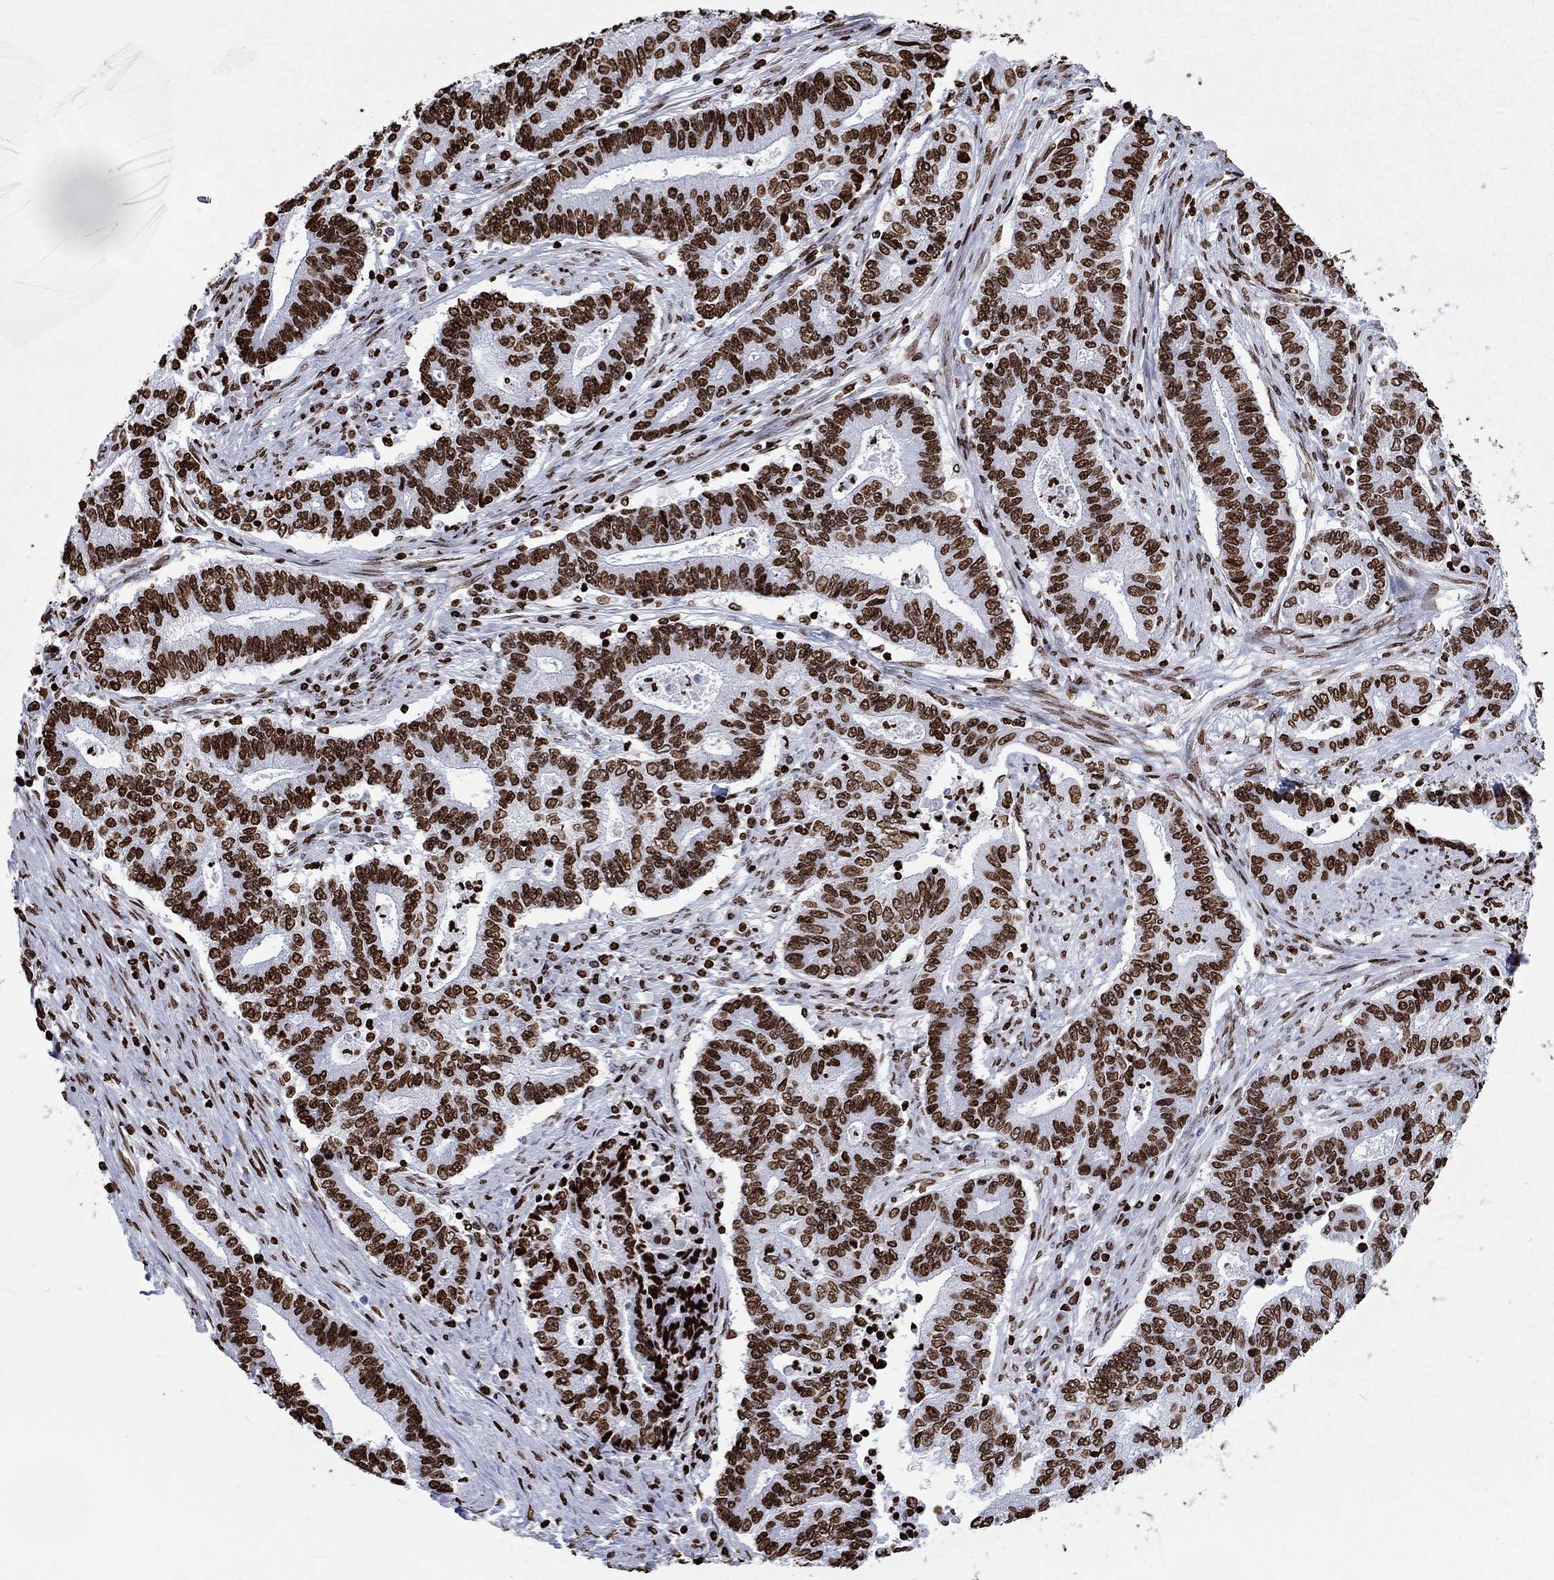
{"staining": {"intensity": "strong", "quantity": ">75%", "location": "nuclear"}, "tissue": "endometrial cancer", "cell_type": "Tumor cells", "image_type": "cancer", "snomed": [{"axis": "morphology", "description": "Adenocarcinoma, NOS"}, {"axis": "topography", "description": "Uterus"}, {"axis": "topography", "description": "Endometrium"}], "caption": "Immunohistochemistry of endometrial cancer (adenocarcinoma) exhibits high levels of strong nuclear staining in about >75% of tumor cells.", "gene": "H1-5", "patient": {"sex": "female", "age": 54}}